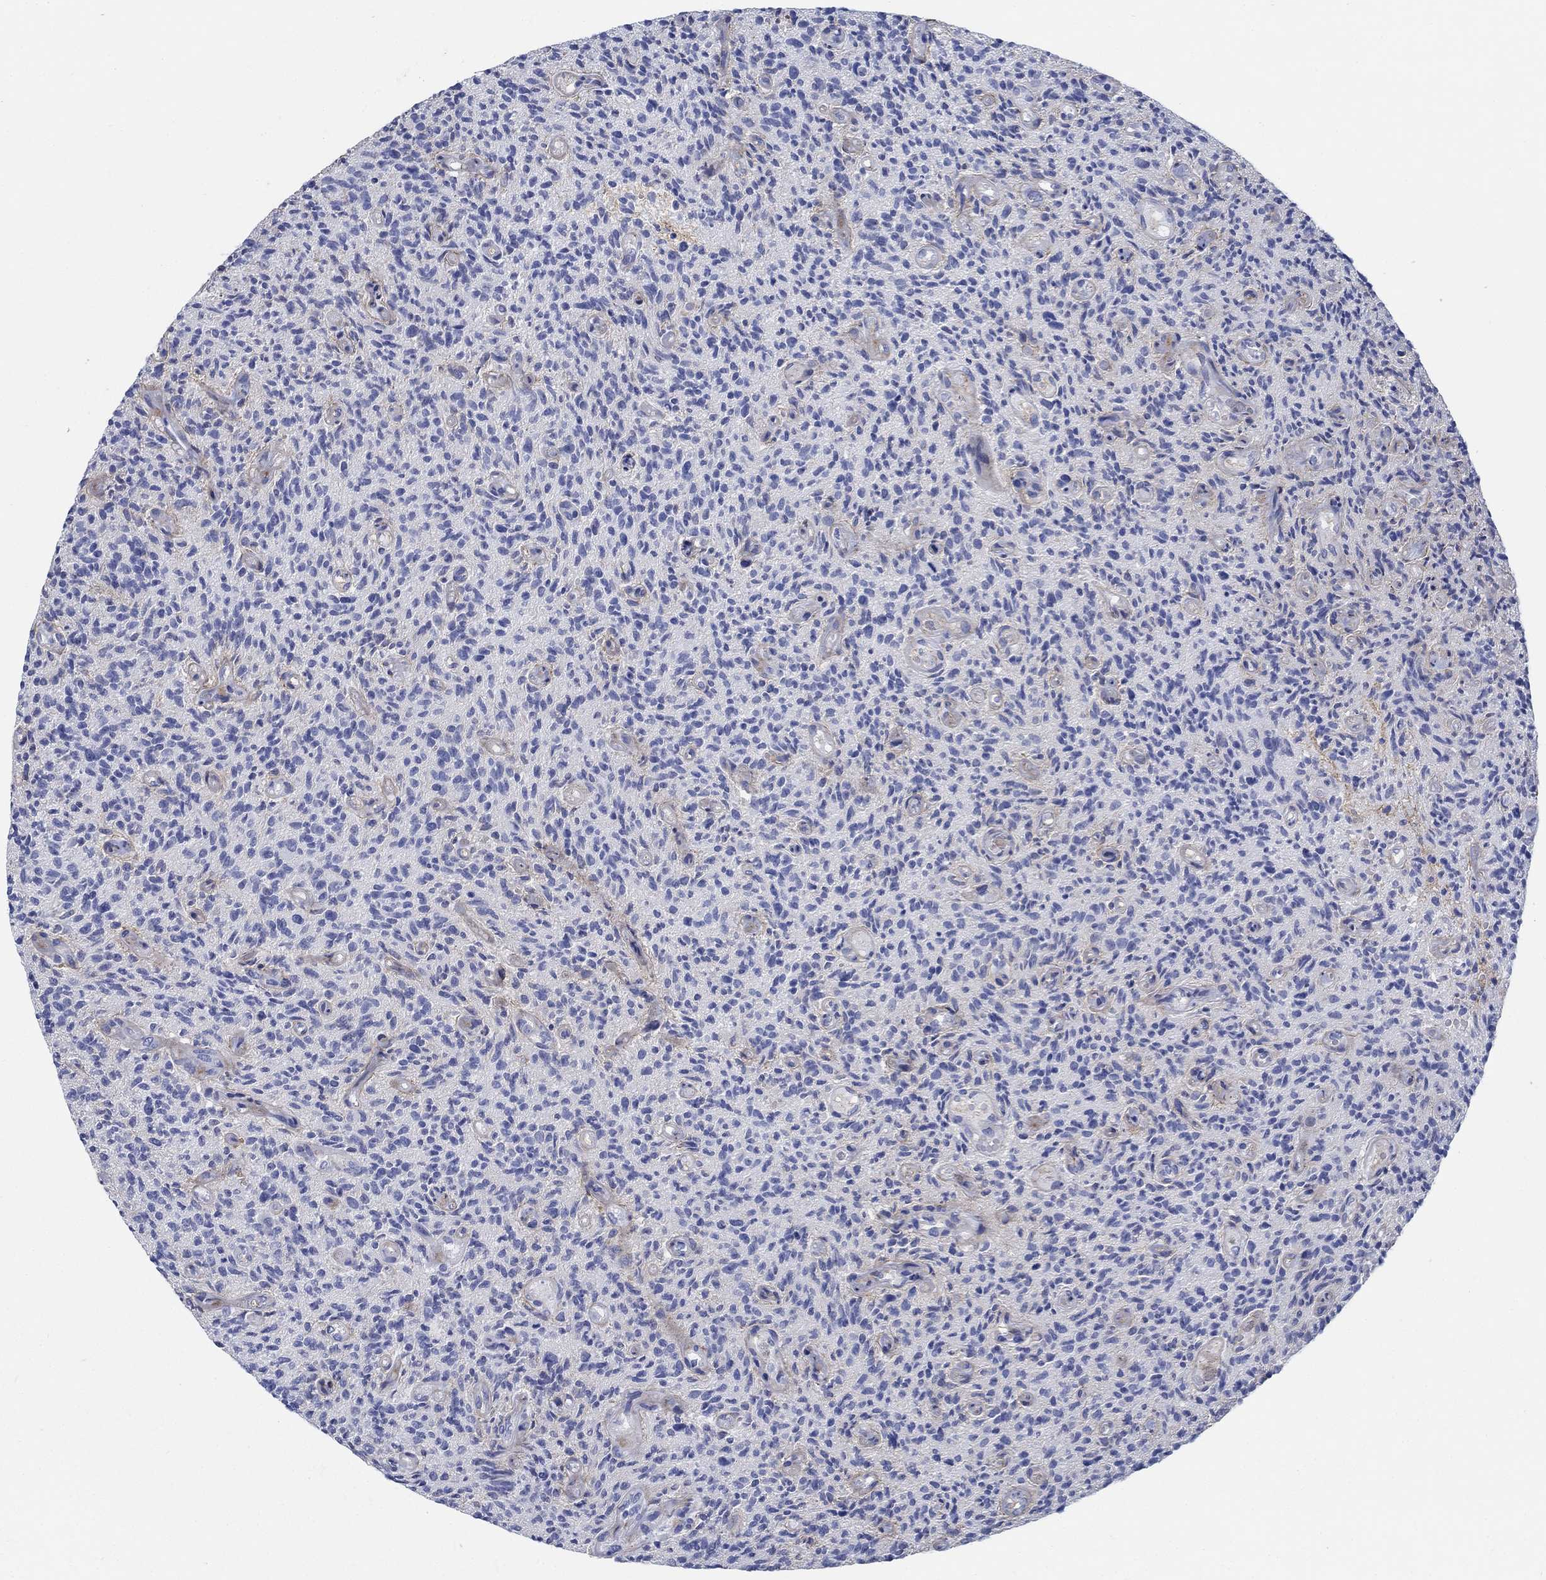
{"staining": {"intensity": "negative", "quantity": "none", "location": "none"}, "tissue": "glioma", "cell_type": "Tumor cells", "image_type": "cancer", "snomed": [{"axis": "morphology", "description": "Glioma, malignant, High grade"}, {"axis": "topography", "description": "Brain"}], "caption": "A high-resolution image shows IHC staining of malignant glioma (high-grade), which displays no significant staining in tumor cells.", "gene": "FMN1", "patient": {"sex": "male", "age": 64}}